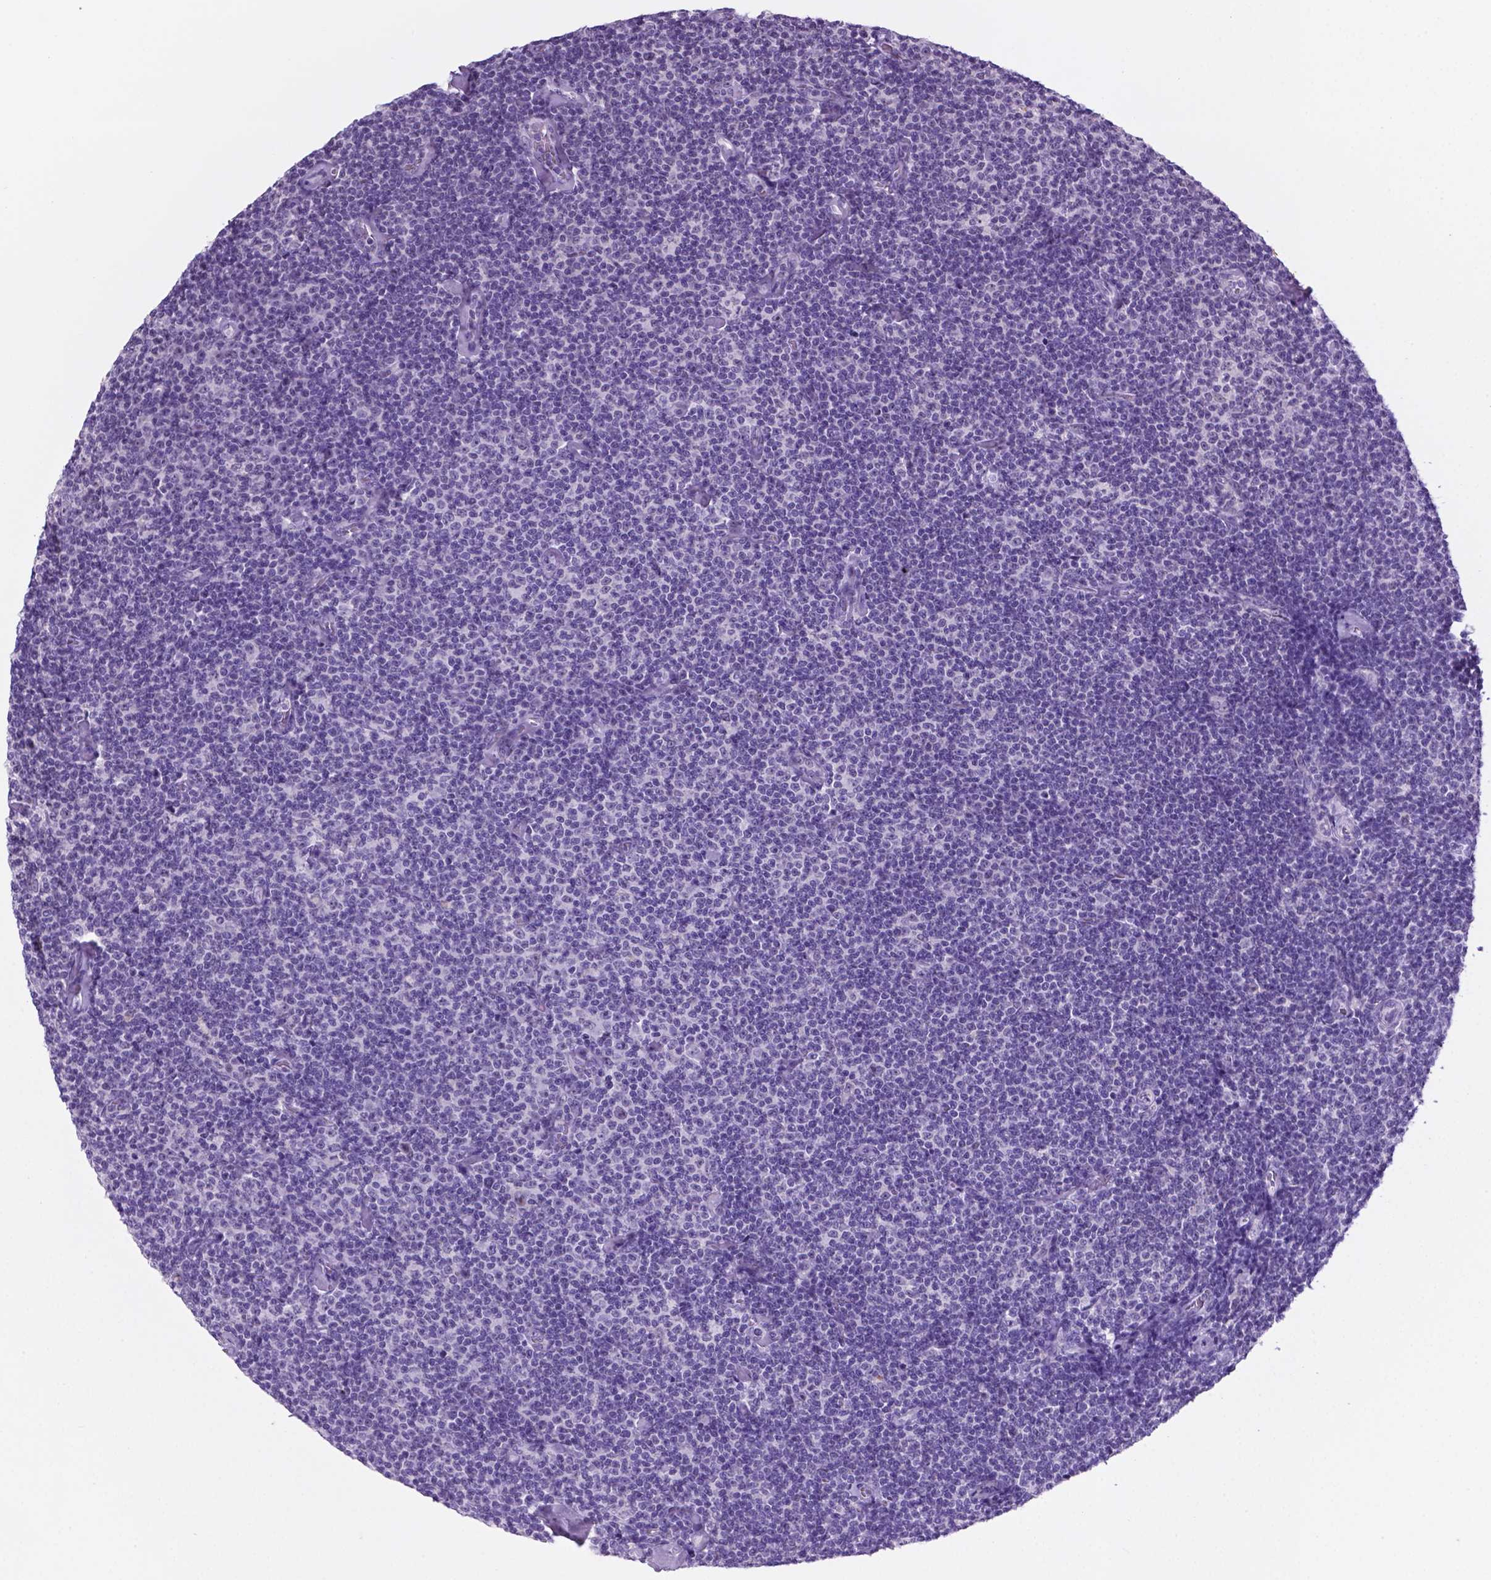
{"staining": {"intensity": "negative", "quantity": "none", "location": "none"}, "tissue": "lymphoma", "cell_type": "Tumor cells", "image_type": "cancer", "snomed": [{"axis": "morphology", "description": "Malignant lymphoma, non-Hodgkin's type, Low grade"}, {"axis": "topography", "description": "Lymph node"}], "caption": "This is an IHC photomicrograph of malignant lymphoma, non-Hodgkin's type (low-grade). There is no expression in tumor cells.", "gene": "C18orf21", "patient": {"sex": "male", "age": 81}}